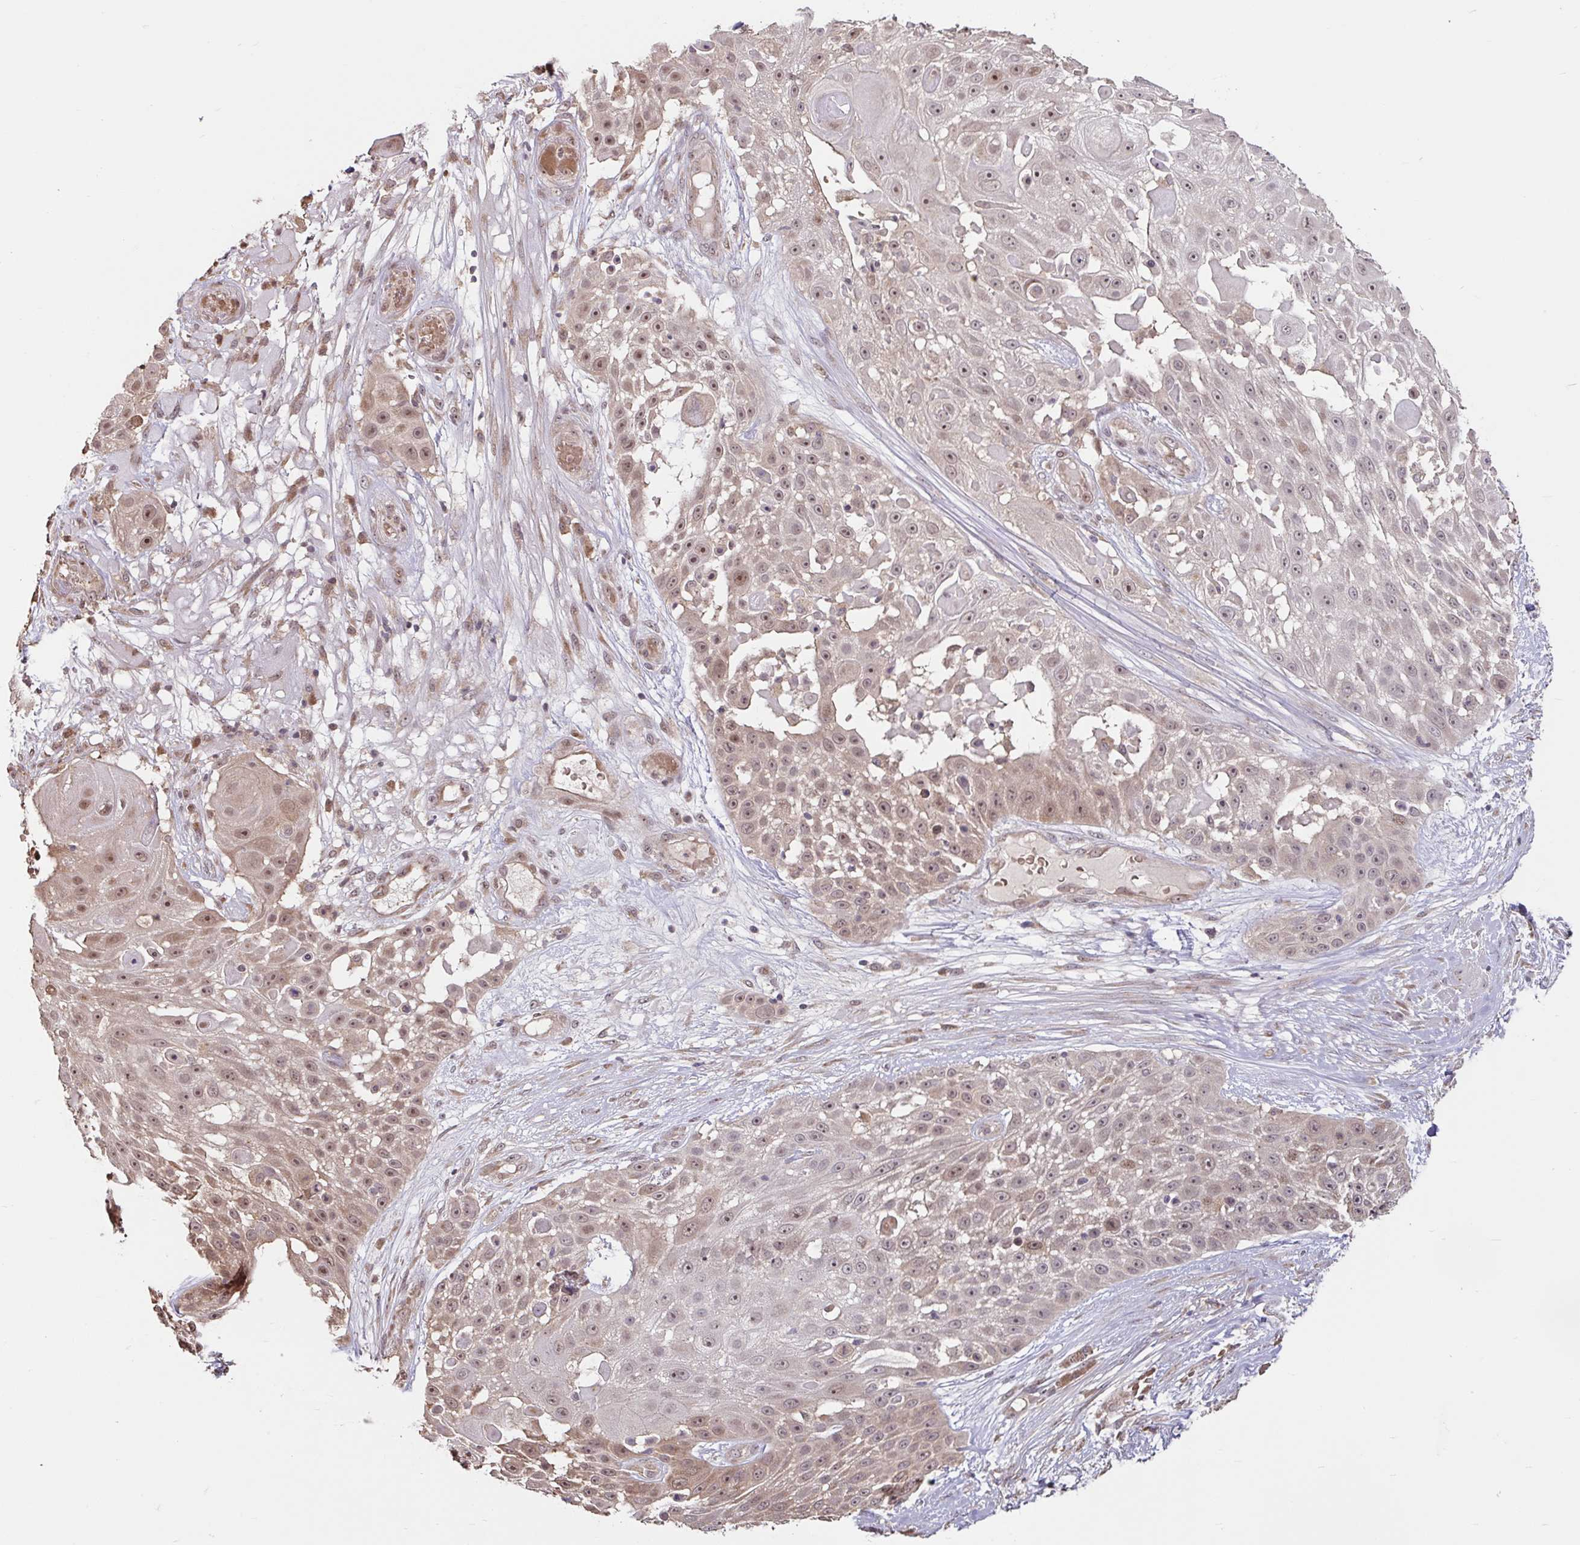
{"staining": {"intensity": "moderate", "quantity": "25%-75%", "location": "nuclear"}, "tissue": "skin cancer", "cell_type": "Tumor cells", "image_type": "cancer", "snomed": [{"axis": "morphology", "description": "Squamous cell carcinoma, NOS"}, {"axis": "topography", "description": "Skin"}], "caption": "The image displays immunohistochemical staining of skin cancer (squamous cell carcinoma). There is moderate nuclear expression is present in approximately 25%-75% of tumor cells.", "gene": "STYXL1", "patient": {"sex": "female", "age": 86}}